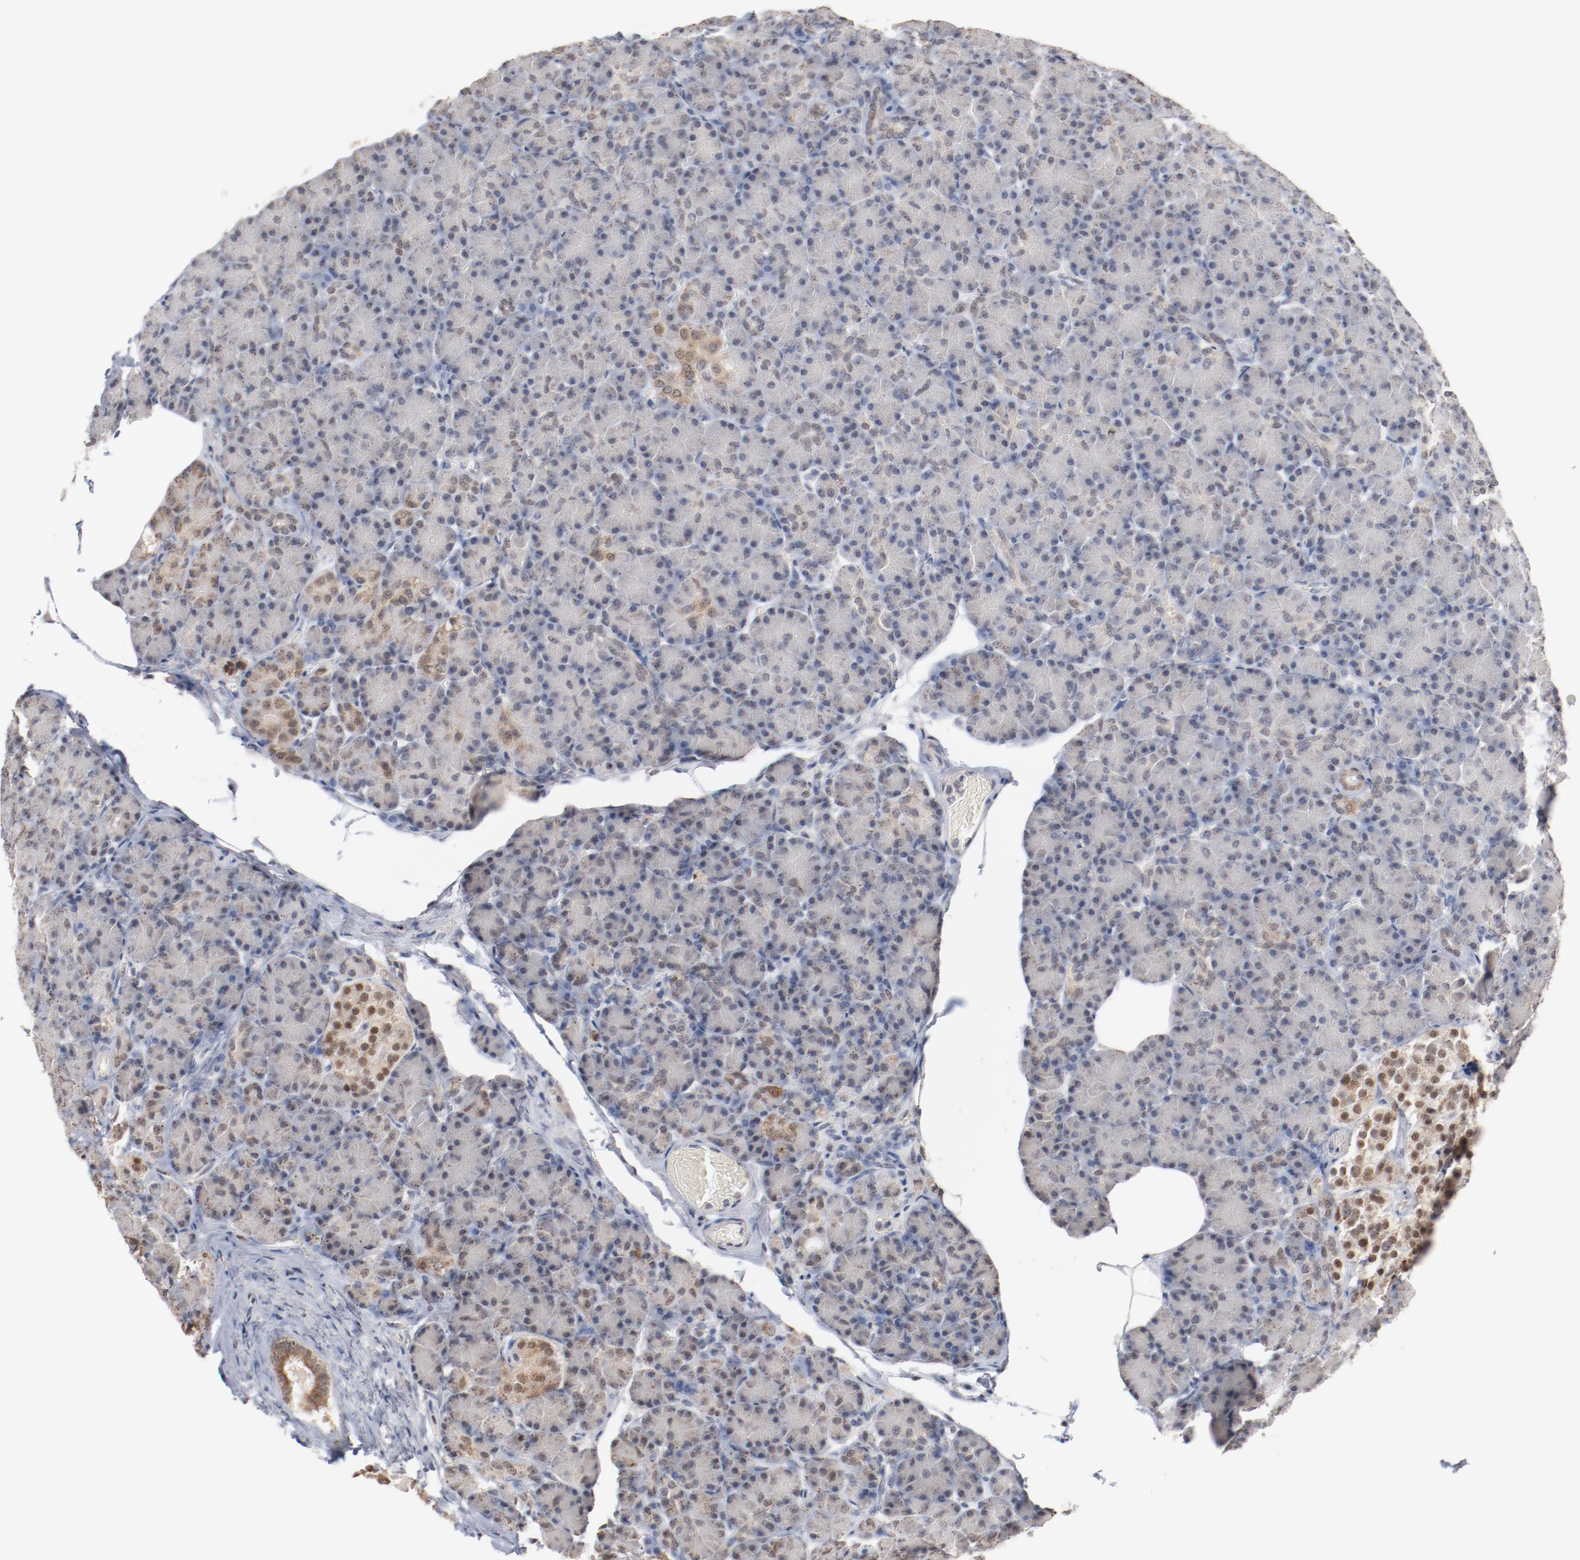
{"staining": {"intensity": "weak", "quantity": "<25%", "location": "cytoplasmic/membranous"}, "tissue": "pancreas", "cell_type": "Exocrine glandular cells", "image_type": "normal", "snomed": [{"axis": "morphology", "description": "Normal tissue, NOS"}, {"axis": "topography", "description": "Pancreas"}], "caption": "DAB (3,3'-diaminobenzidine) immunohistochemical staining of normal human pancreas reveals no significant positivity in exocrine glandular cells.", "gene": "ERICH1", "patient": {"sex": "female", "age": 43}}